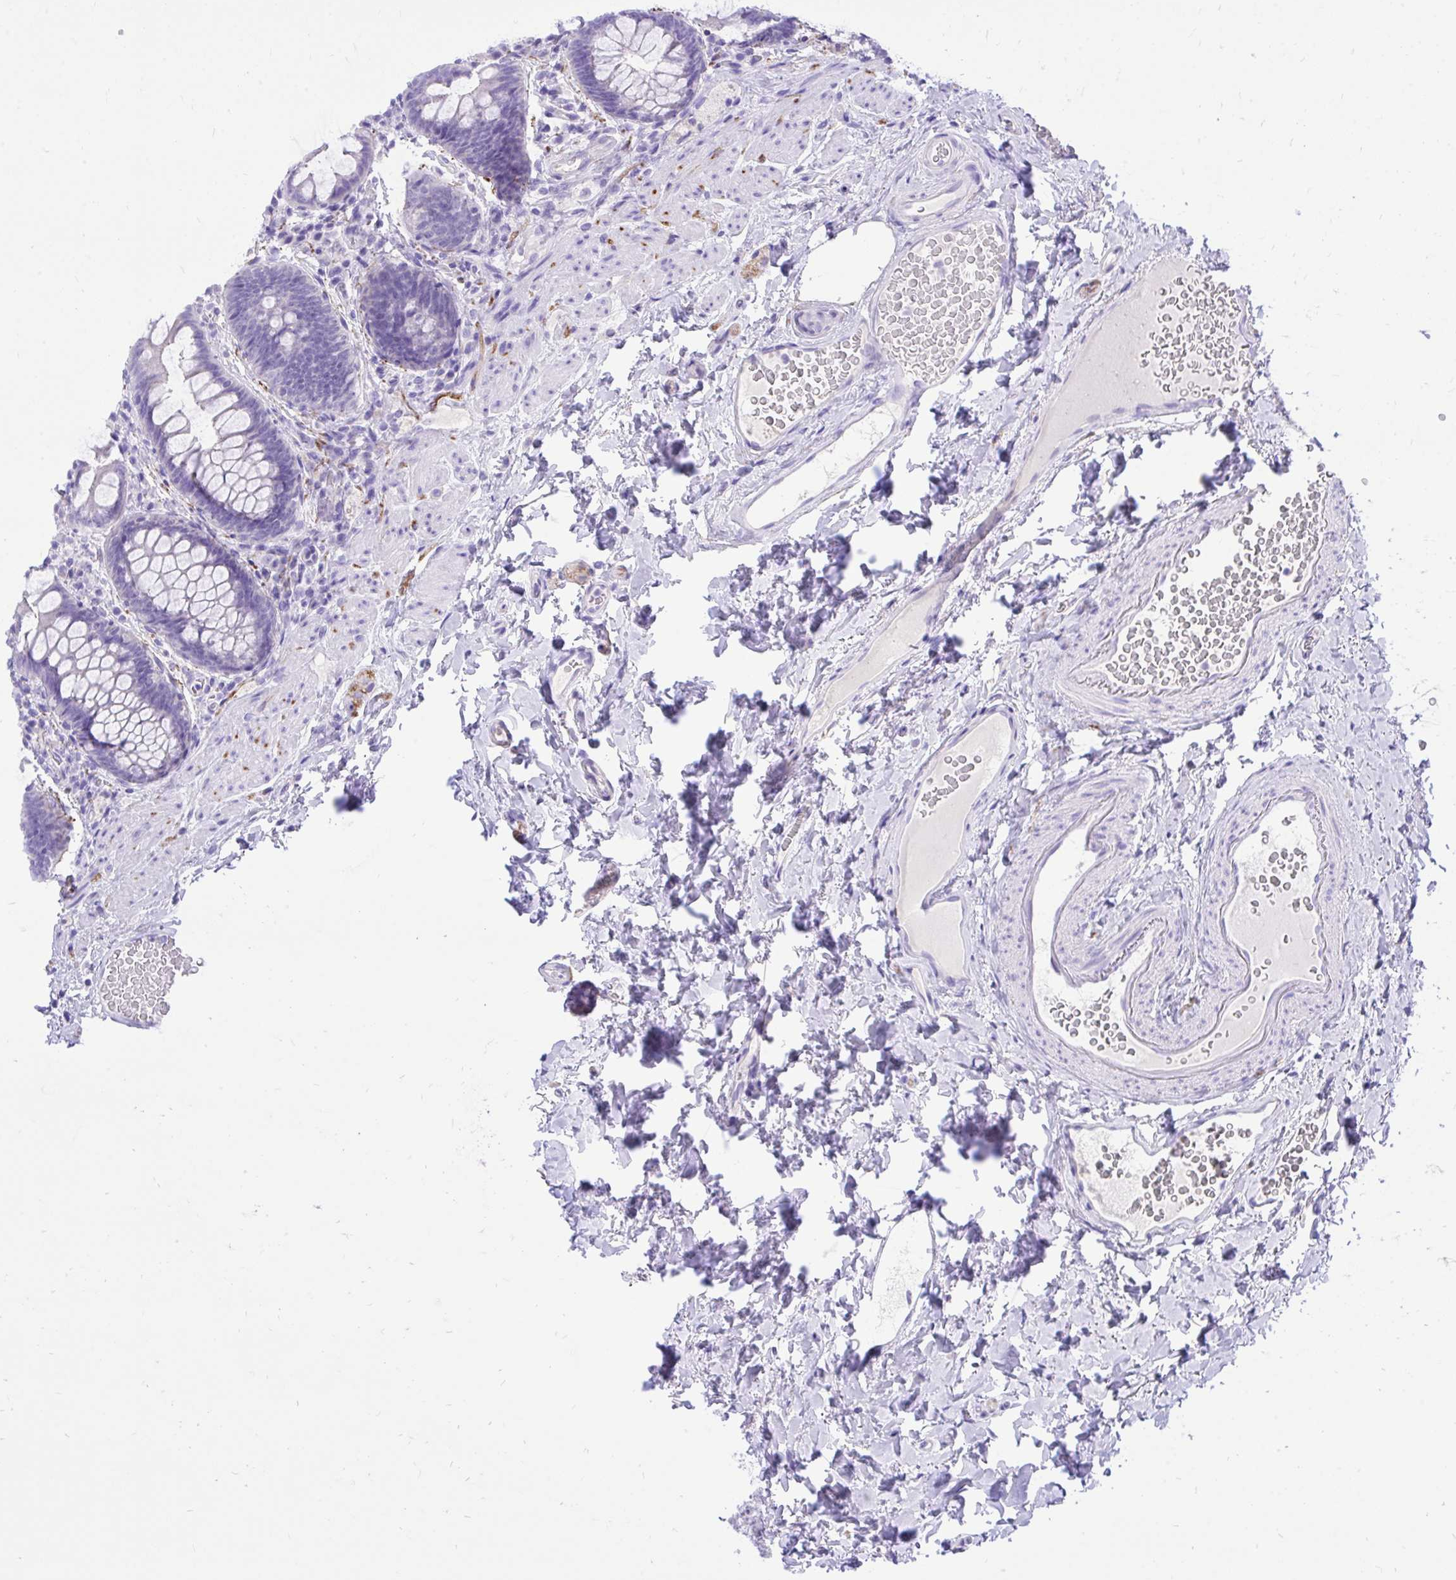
{"staining": {"intensity": "negative", "quantity": "none", "location": "none"}, "tissue": "rectum", "cell_type": "Glandular cells", "image_type": "normal", "snomed": [{"axis": "morphology", "description": "Normal tissue, NOS"}, {"axis": "topography", "description": "Rectum"}], "caption": "This is an immunohistochemistry histopathology image of normal human rectum. There is no expression in glandular cells.", "gene": "MON1A", "patient": {"sex": "female", "age": 69}}